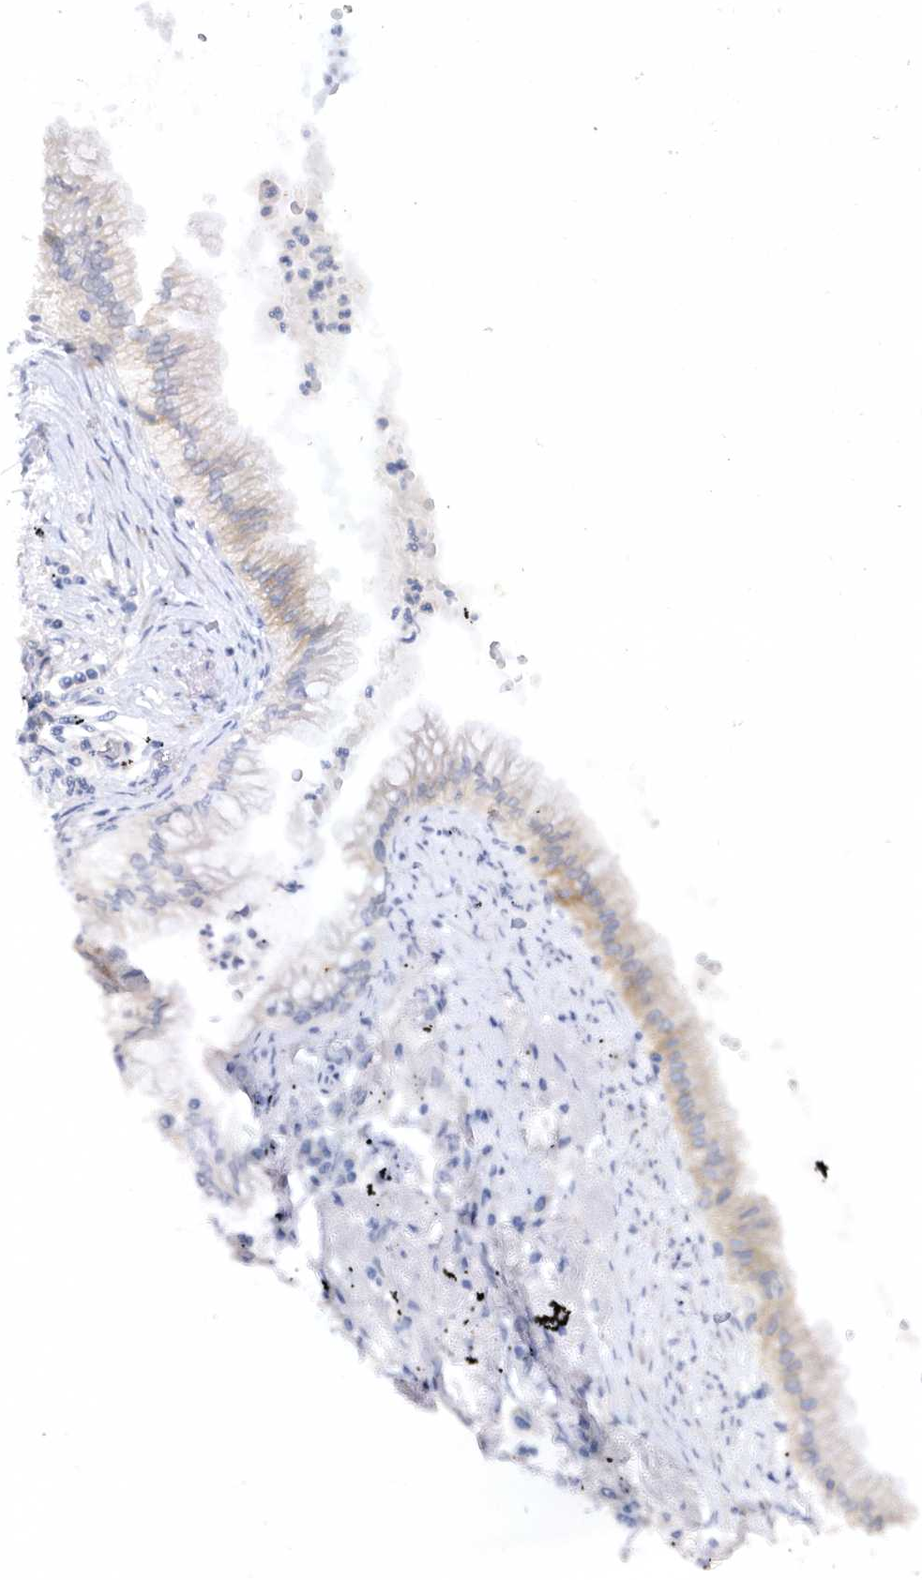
{"staining": {"intensity": "weak", "quantity": "25%-75%", "location": "cytoplasmic/membranous"}, "tissue": "lung cancer", "cell_type": "Tumor cells", "image_type": "cancer", "snomed": [{"axis": "morphology", "description": "Adenocarcinoma, NOS"}, {"axis": "topography", "description": "Lung"}], "caption": "Brown immunohistochemical staining in lung adenocarcinoma shows weak cytoplasmic/membranous staining in about 25%-75% of tumor cells.", "gene": "RPE", "patient": {"sex": "female", "age": 70}}